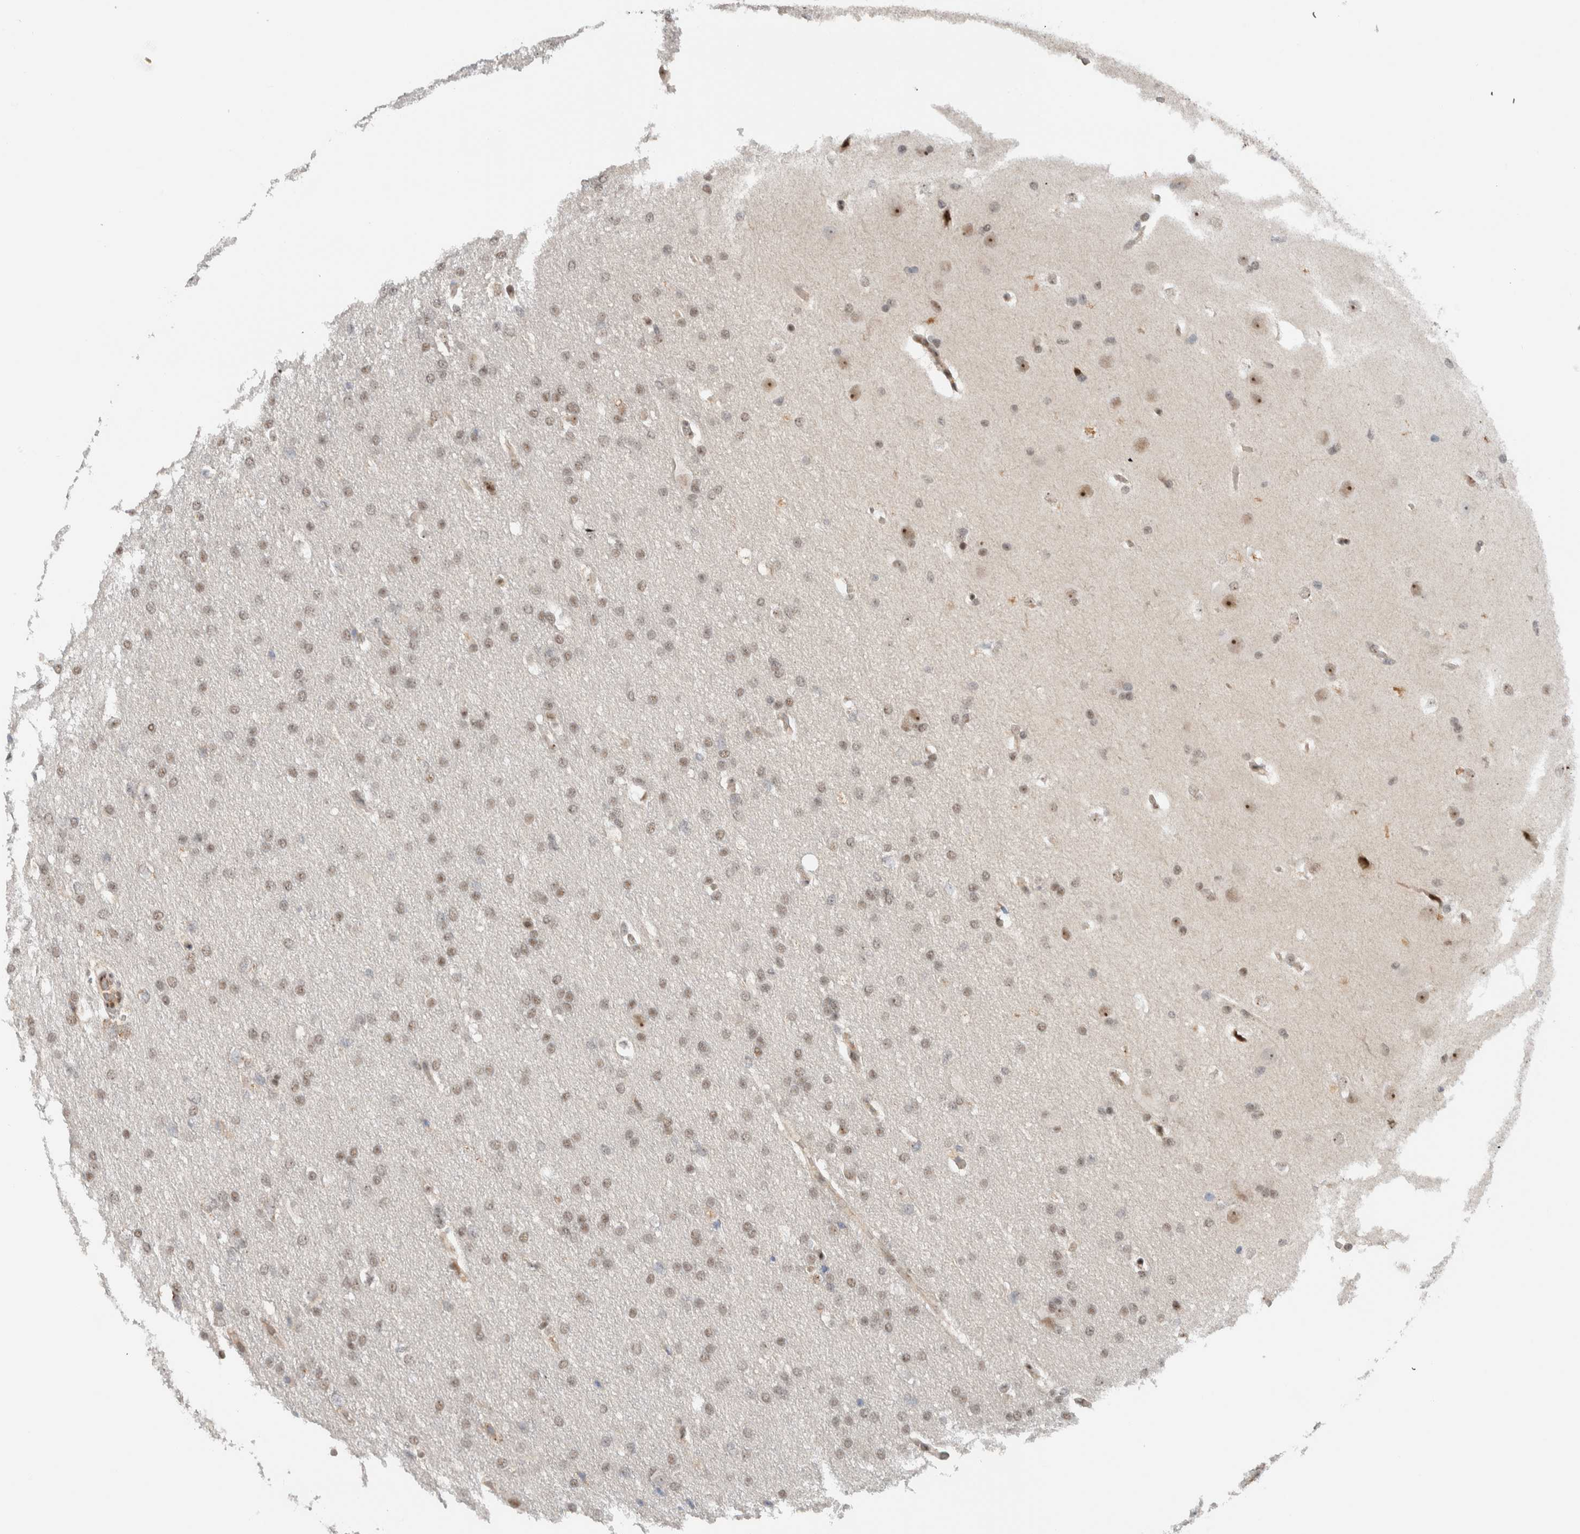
{"staining": {"intensity": "weak", "quantity": ">75%", "location": "nuclear"}, "tissue": "glioma", "cell_type": "Tumor cells", "image_type": "cancer", "snomed": [{"axis": "morphology", "description": "Glioma, malignant, Low grade"}, {"axis": "topography", "description": "Brain"}], "caption": "DAB (3,3'-diaminobenzidine) immunohistochemical staining of human malignant glioma (low-grade) displays weak nuclear protein positivity in about >75% of tumor cells.", "gene": "ZFP91", "patient": {"sex": "female", "age": 37}}